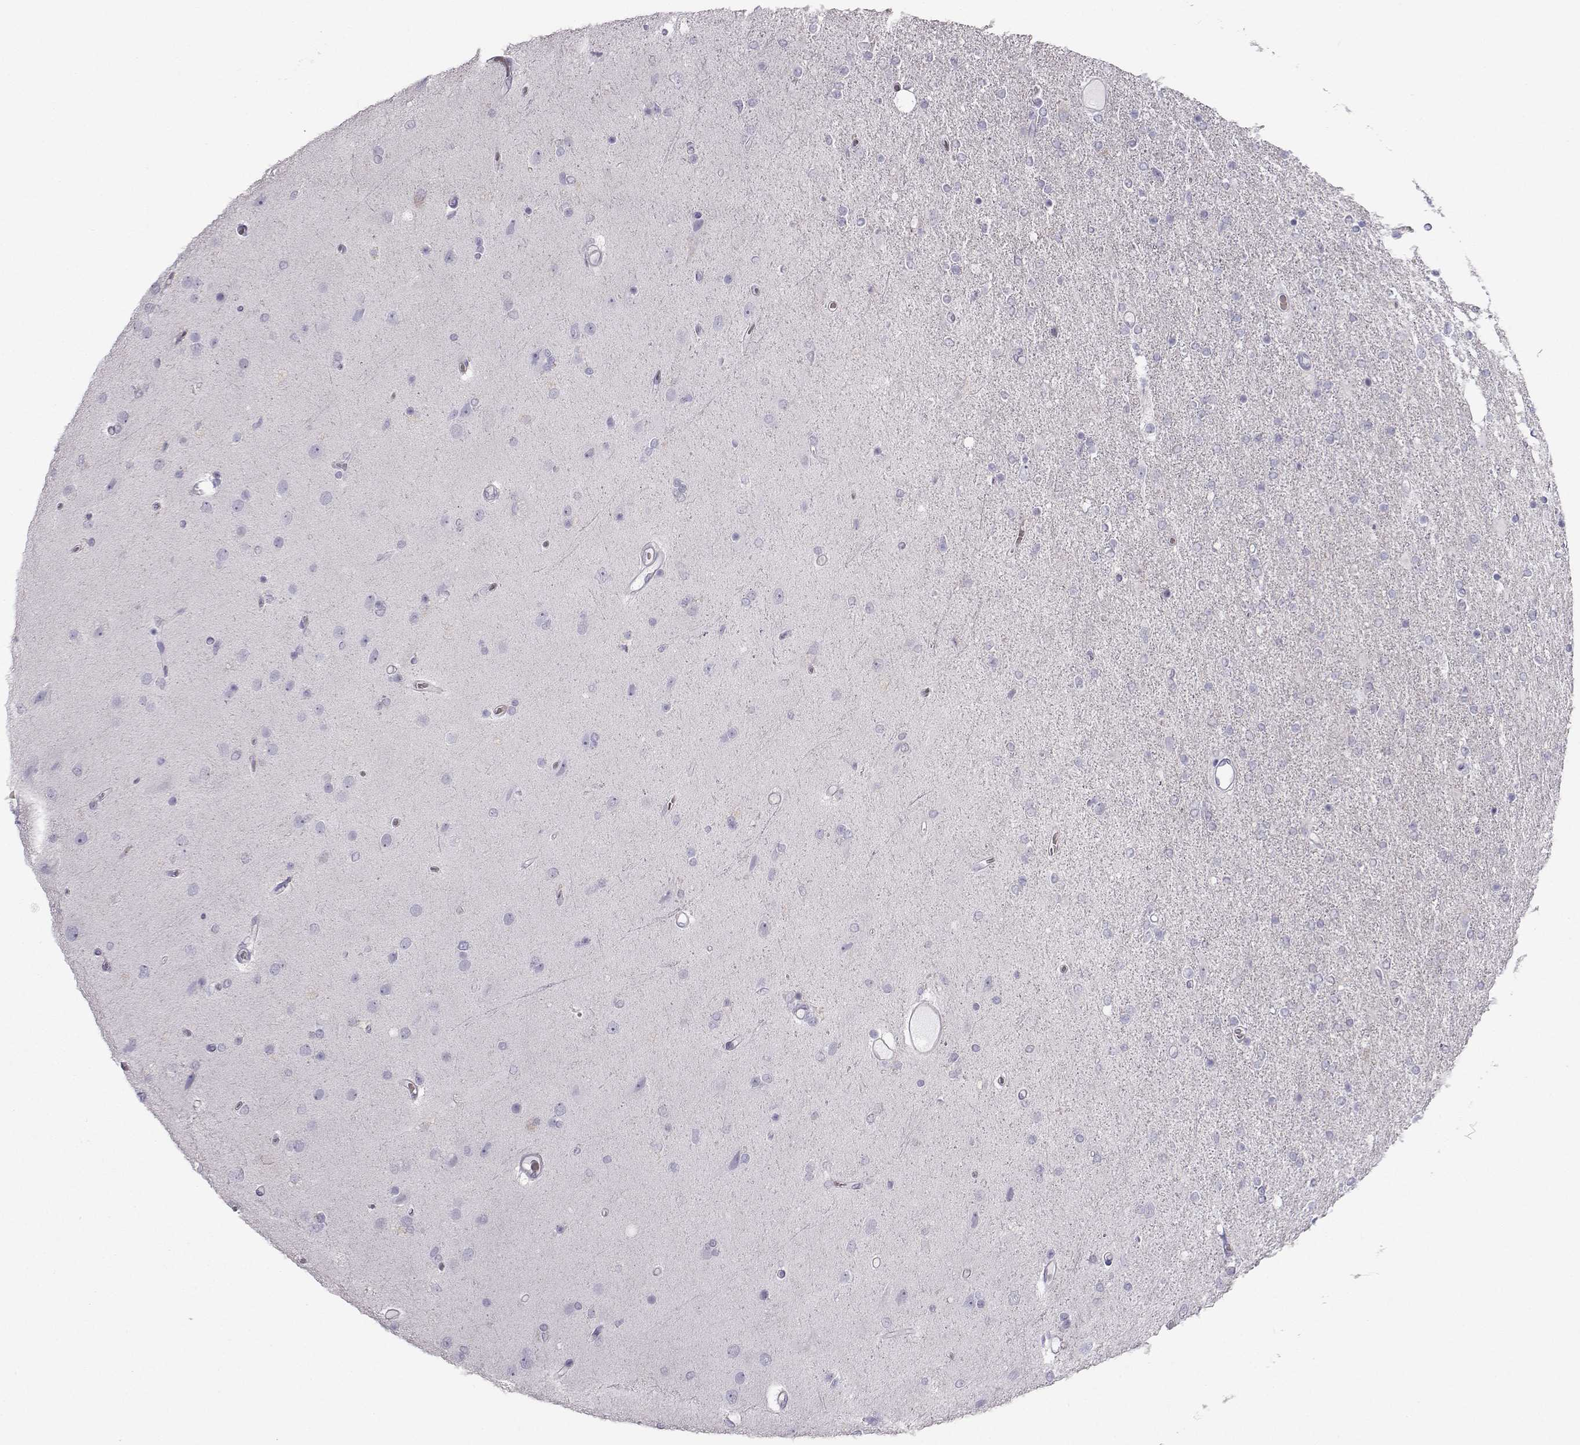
{"staining": {"intensity": "negative", "quantity": "none", "location": "none"}, "tissue": "glioma", "cell_type": "Tumor cells", "image_type": "cancer", "snomed": [{"axis": "morphology", "description": "Glioma, malignant, High grade"}, {"axis": "topography", "description": "Cerebral cortex"}], "caption": "The photomicrograph exhibits no staining of tumor cells in glioma.", "gene": "GARIN3", "patient": {"sex": "male", "age": 70}}